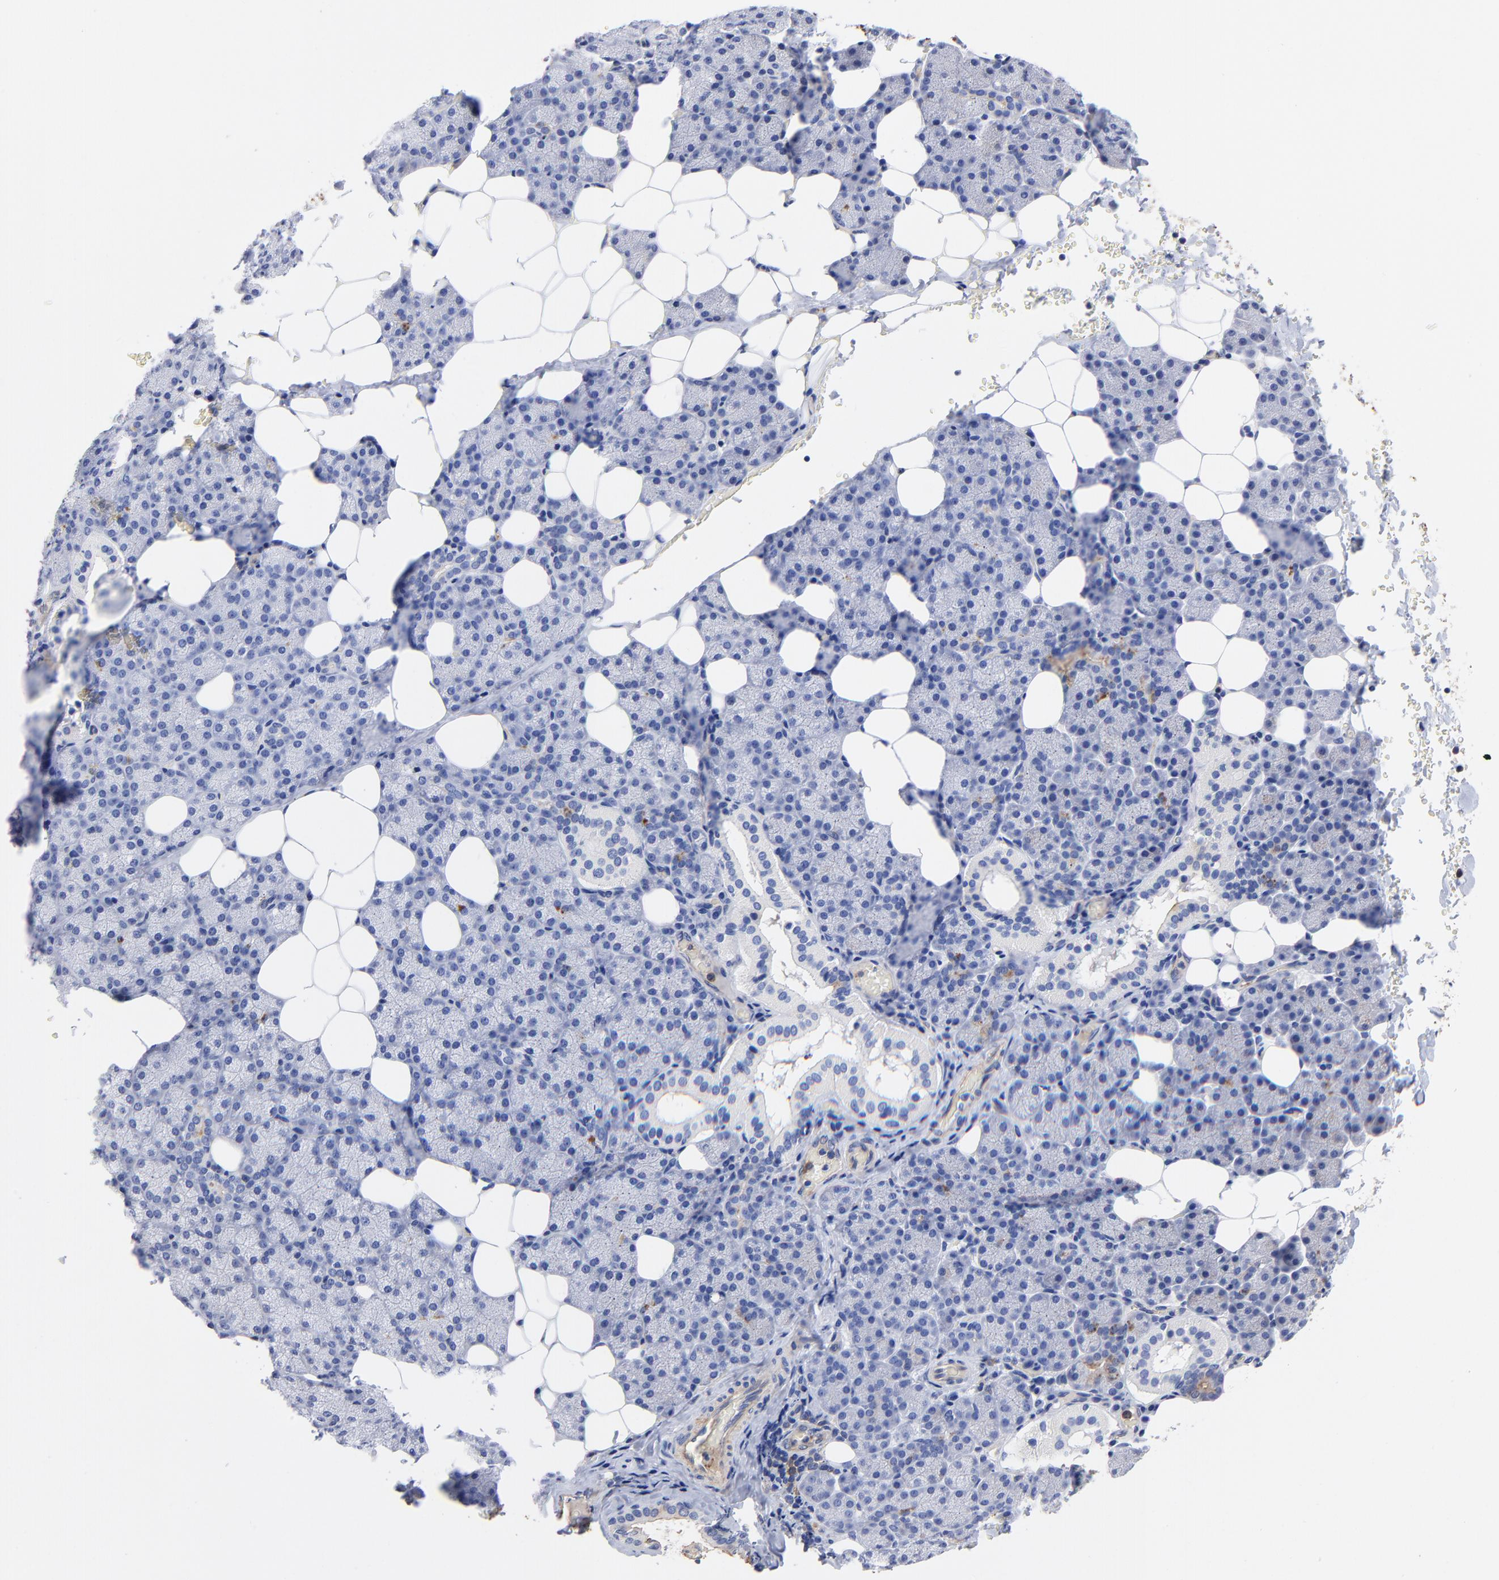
{"staining": {"intensity": "negative", "quantity": "none", "location": "none"}, "tissue": "salivary gland", "cell_type": "Glandular cells", "image_type": "normal", "snomed": [{"axis": "morphology", "description": "Normal tissue, NOS"}, {"axis": "topography", "description": "Lymph node"}, {"axis": "topography", "description": "Salivary gland"}], "caption": "DAB immunohistochemical staining of benign salivary gland reveals no significant staining in glandular cells. The staining is performed using DAB (3,3'-diaminobenzidine) brown chromogen with nuclei counter-stained in using hematoxylin.", "gene": "TAGLN2", "patient": {"sex": "male", "age": 8}}